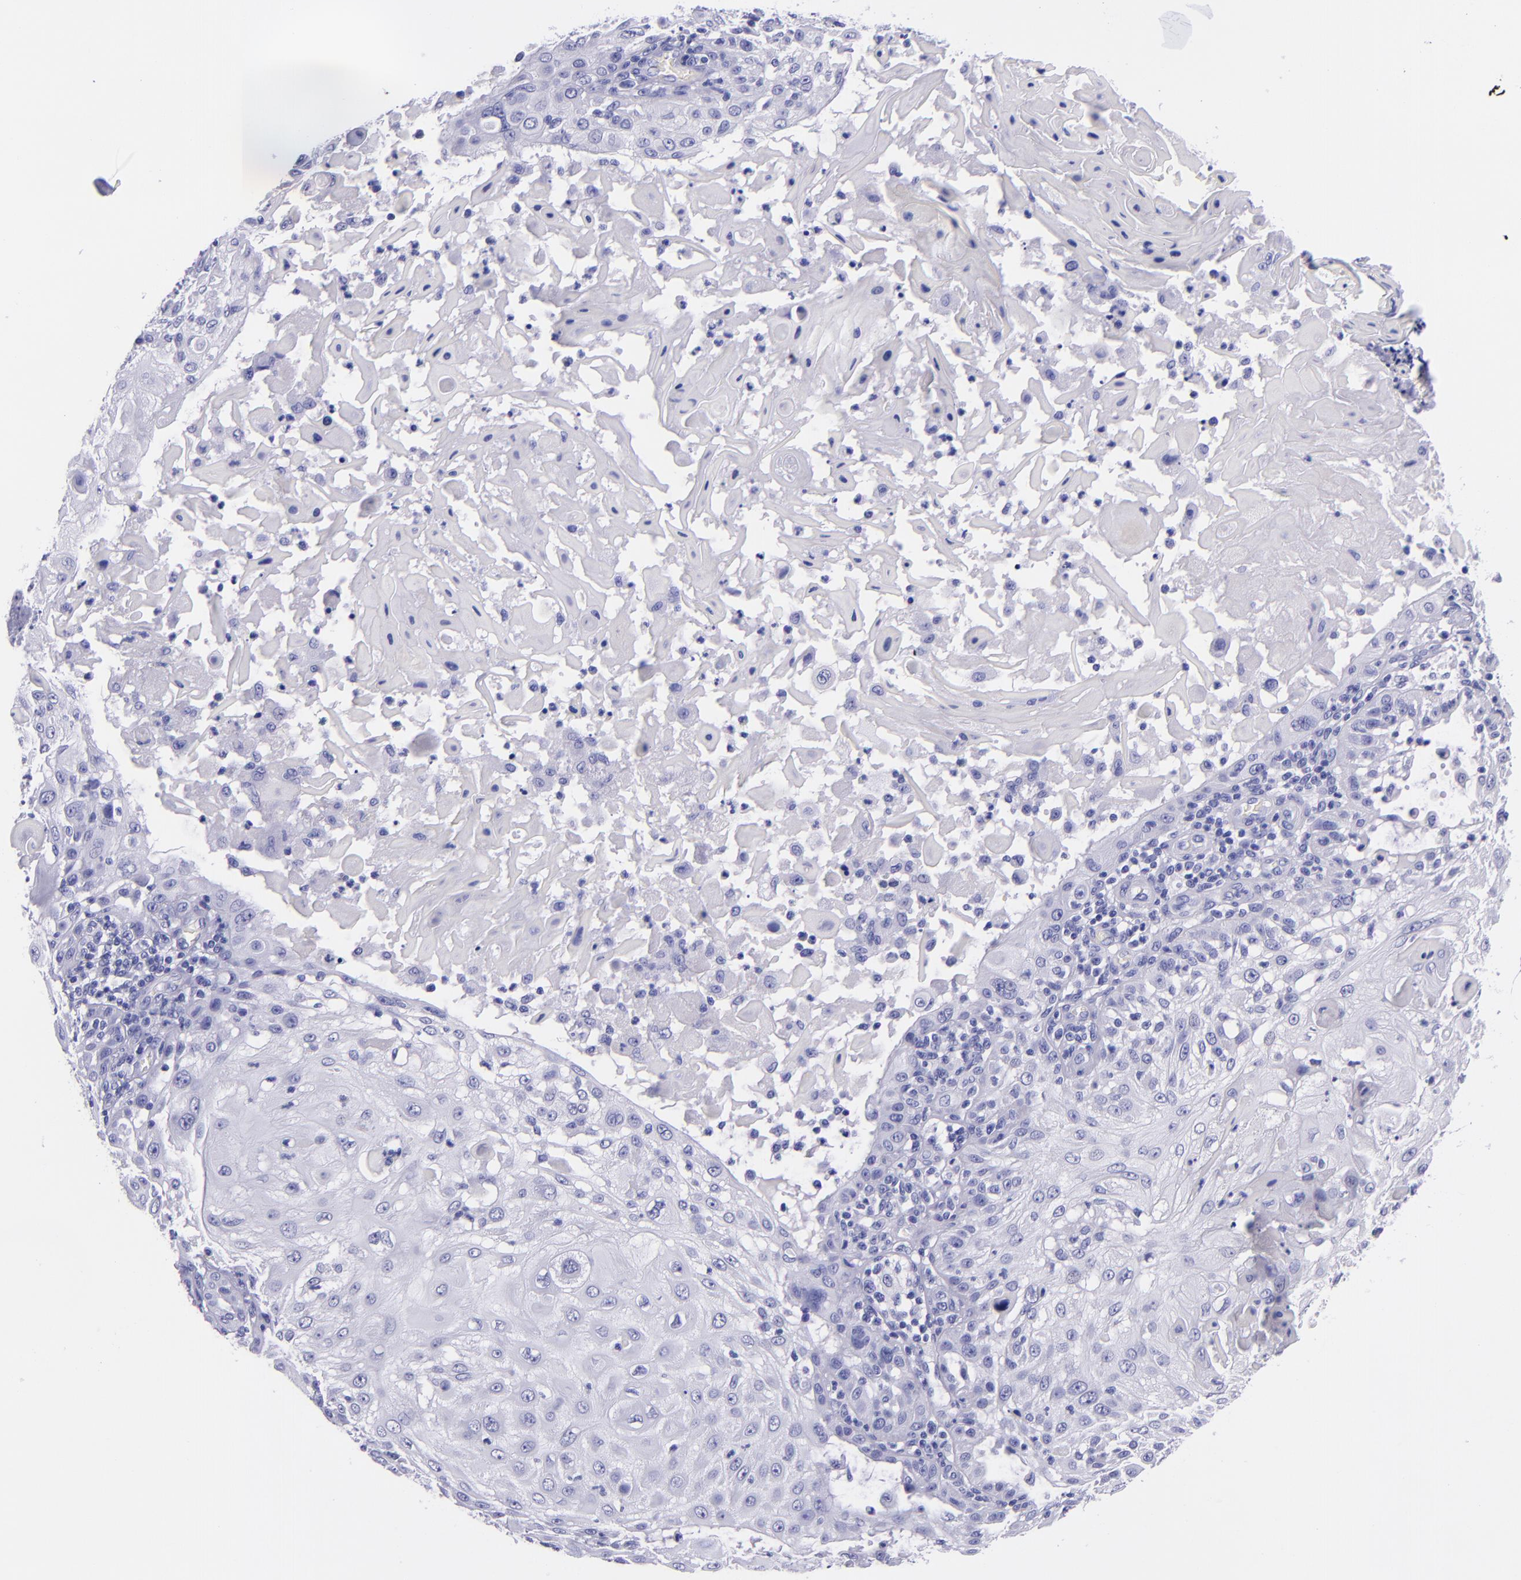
{"staining": {"intensity": "negative", "quantity": "none", "location": "none"}, "tissue": "skin cancer", "cell_type": "Tumor cells", "image_type": "cancer", "snomed": [{"axis": "morphology", "description": "Squamous cell carcinoma, NOS"}, {"axis": "topography", "description": "Skin"}], "caption": "High magnification brightfield microscopy of skin cancer stained with DAB (3,3'-diaminobenzidine) (brown) and counterstained with hematoxylin (blue): tumor cells show no significant positivity. Brightfield microscopy of immunohistochemistry (IHC) stained with DAB (3,3'-diaminobenzidine) (brown) and hematoxylin (blue), captured at high magnification.", "gene": "MBP", "patient": {"sex": "female", "age": 89}}